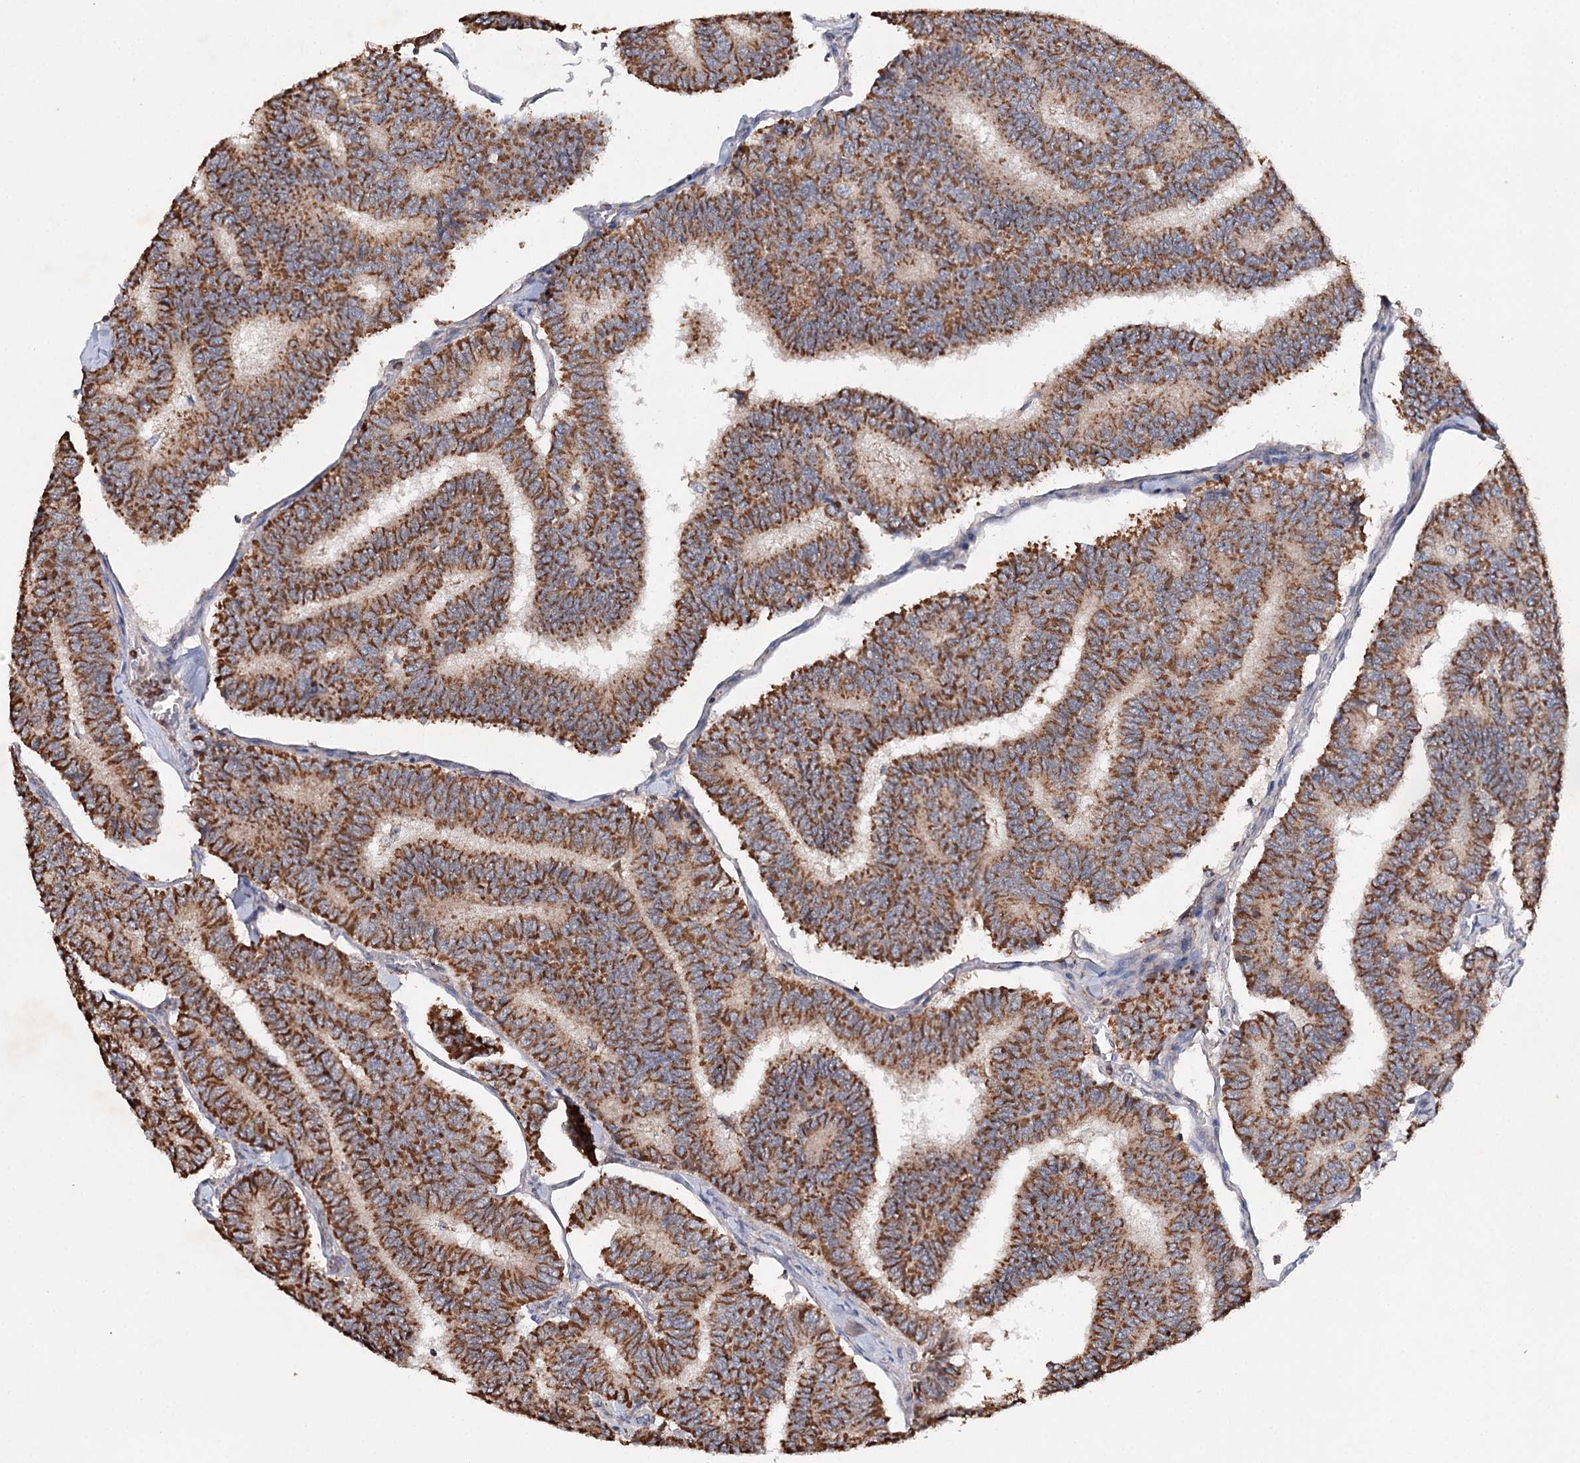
{"staining": {"intensity": "strong", "quantity": ">75%", "location": "cytoplasmic/membranous"}, "tissue": "thyroid cancer", "cell_type": "Tumor cells", "image_type": "cancer", "snomed": [{"axis": "morphology", "description": "Papillary adenocarcinoma, NOS"}, {"axis": "topography", "description": "Thyroid gland"}], "caption": "A brown stain highlights strong cytoplasmic/membranous staining of a protein in thyroid papillary adenocarcinoma tumor cells. (Brightfield microscopy of DAB IHC at high magnification).", "gene": "PIK3CB", "patient": {"sex": "female", "age": 35}}